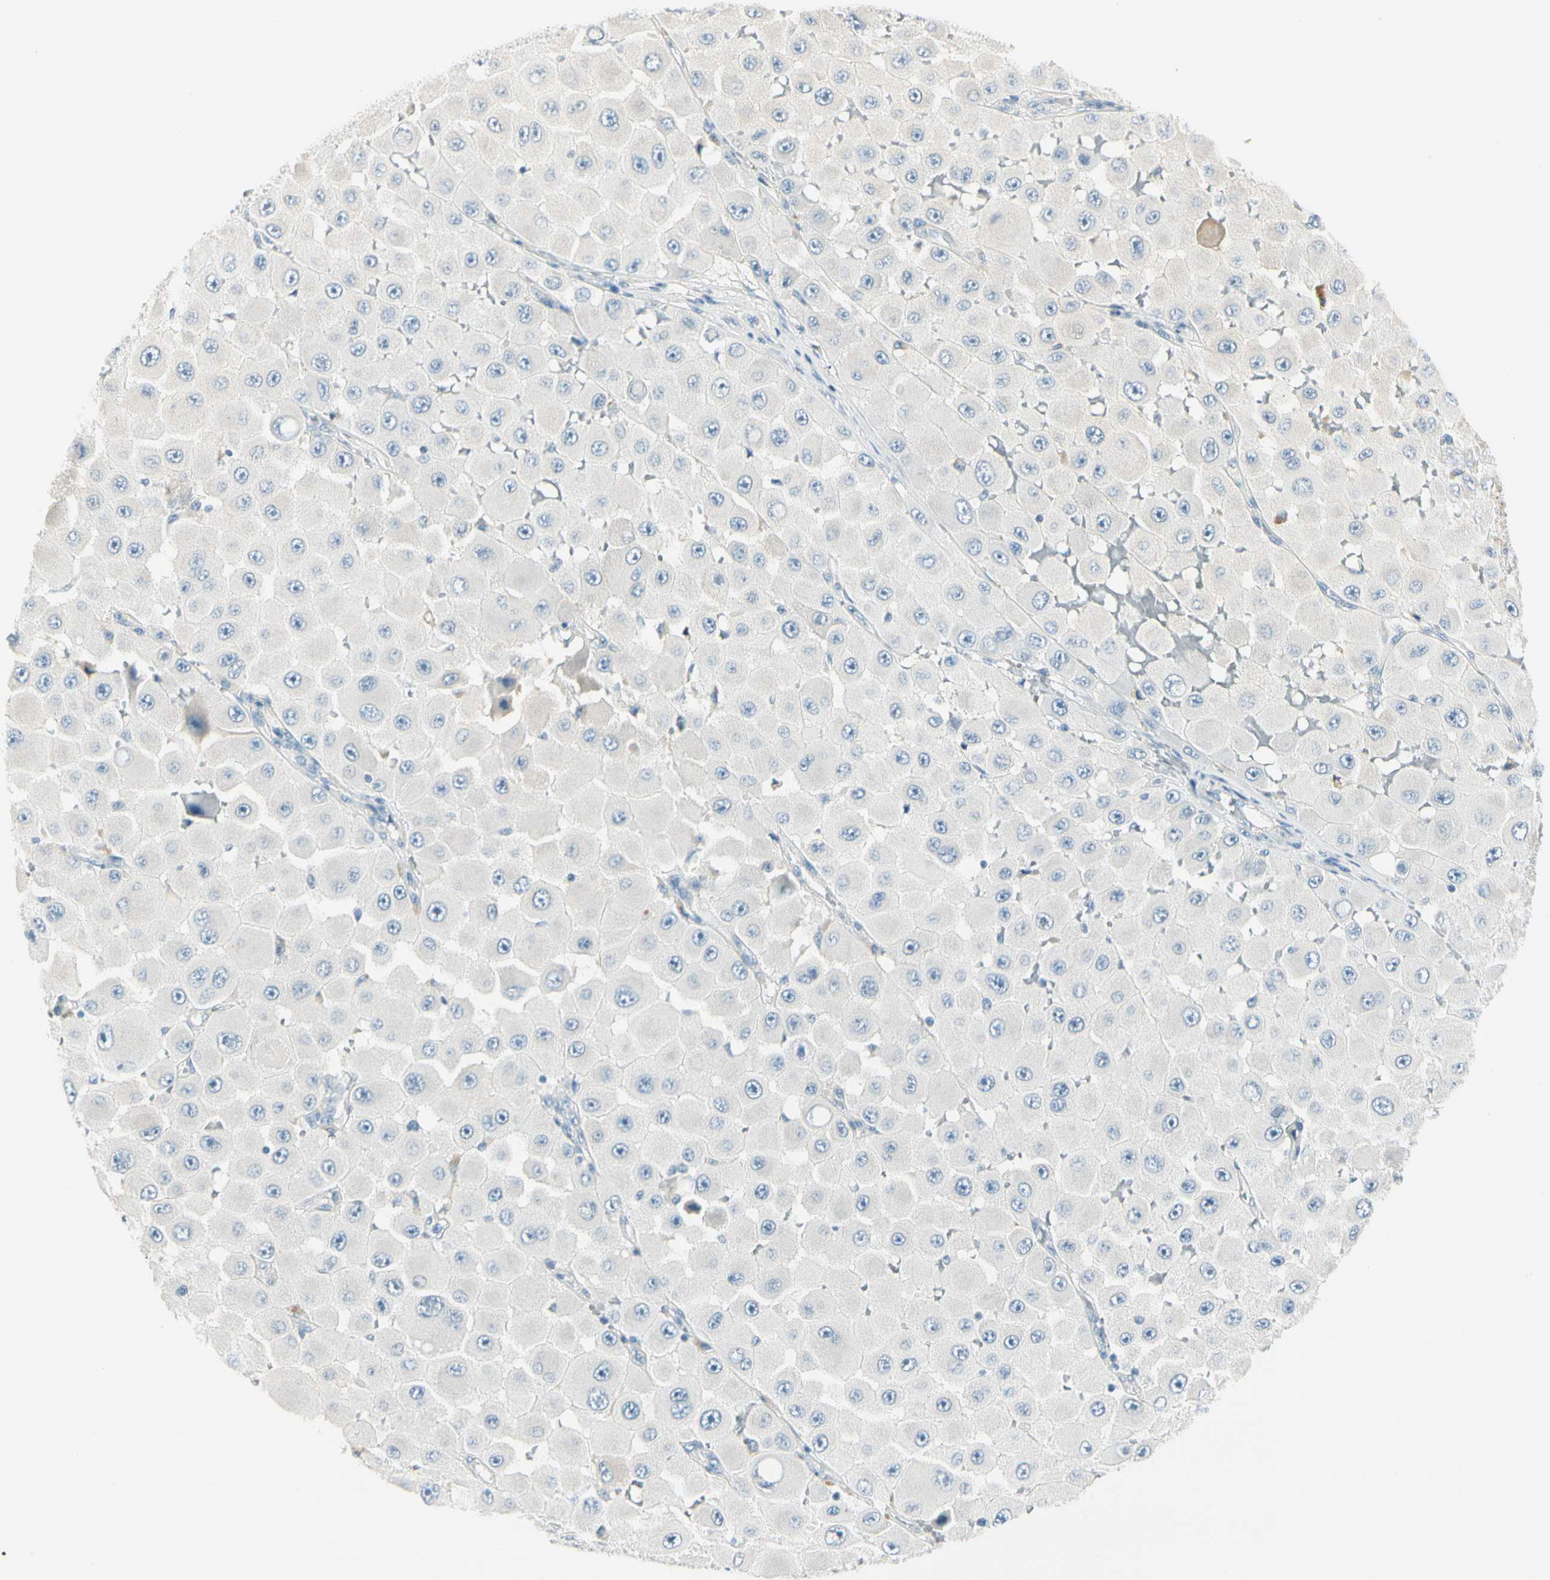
{"staining": {"intensity": "negative", "quantity": "none", "location": "none"}, "tissue": "melanoma", "cell_type": "Tumor cells", "image_type": "cancer", "snomed": [{"axis": "morphology", "description": "Malignant melanoma, NOS"}, {"axis": "topography", "description": "Skin"}], "caption": "DAB (3,3'-diaminobenzidine) immunohistochemical staining of melanoma shows no significant expression in tumor cells.", "gene": "SLC6A15", "patient": {"sex": "female", "age": 81}}